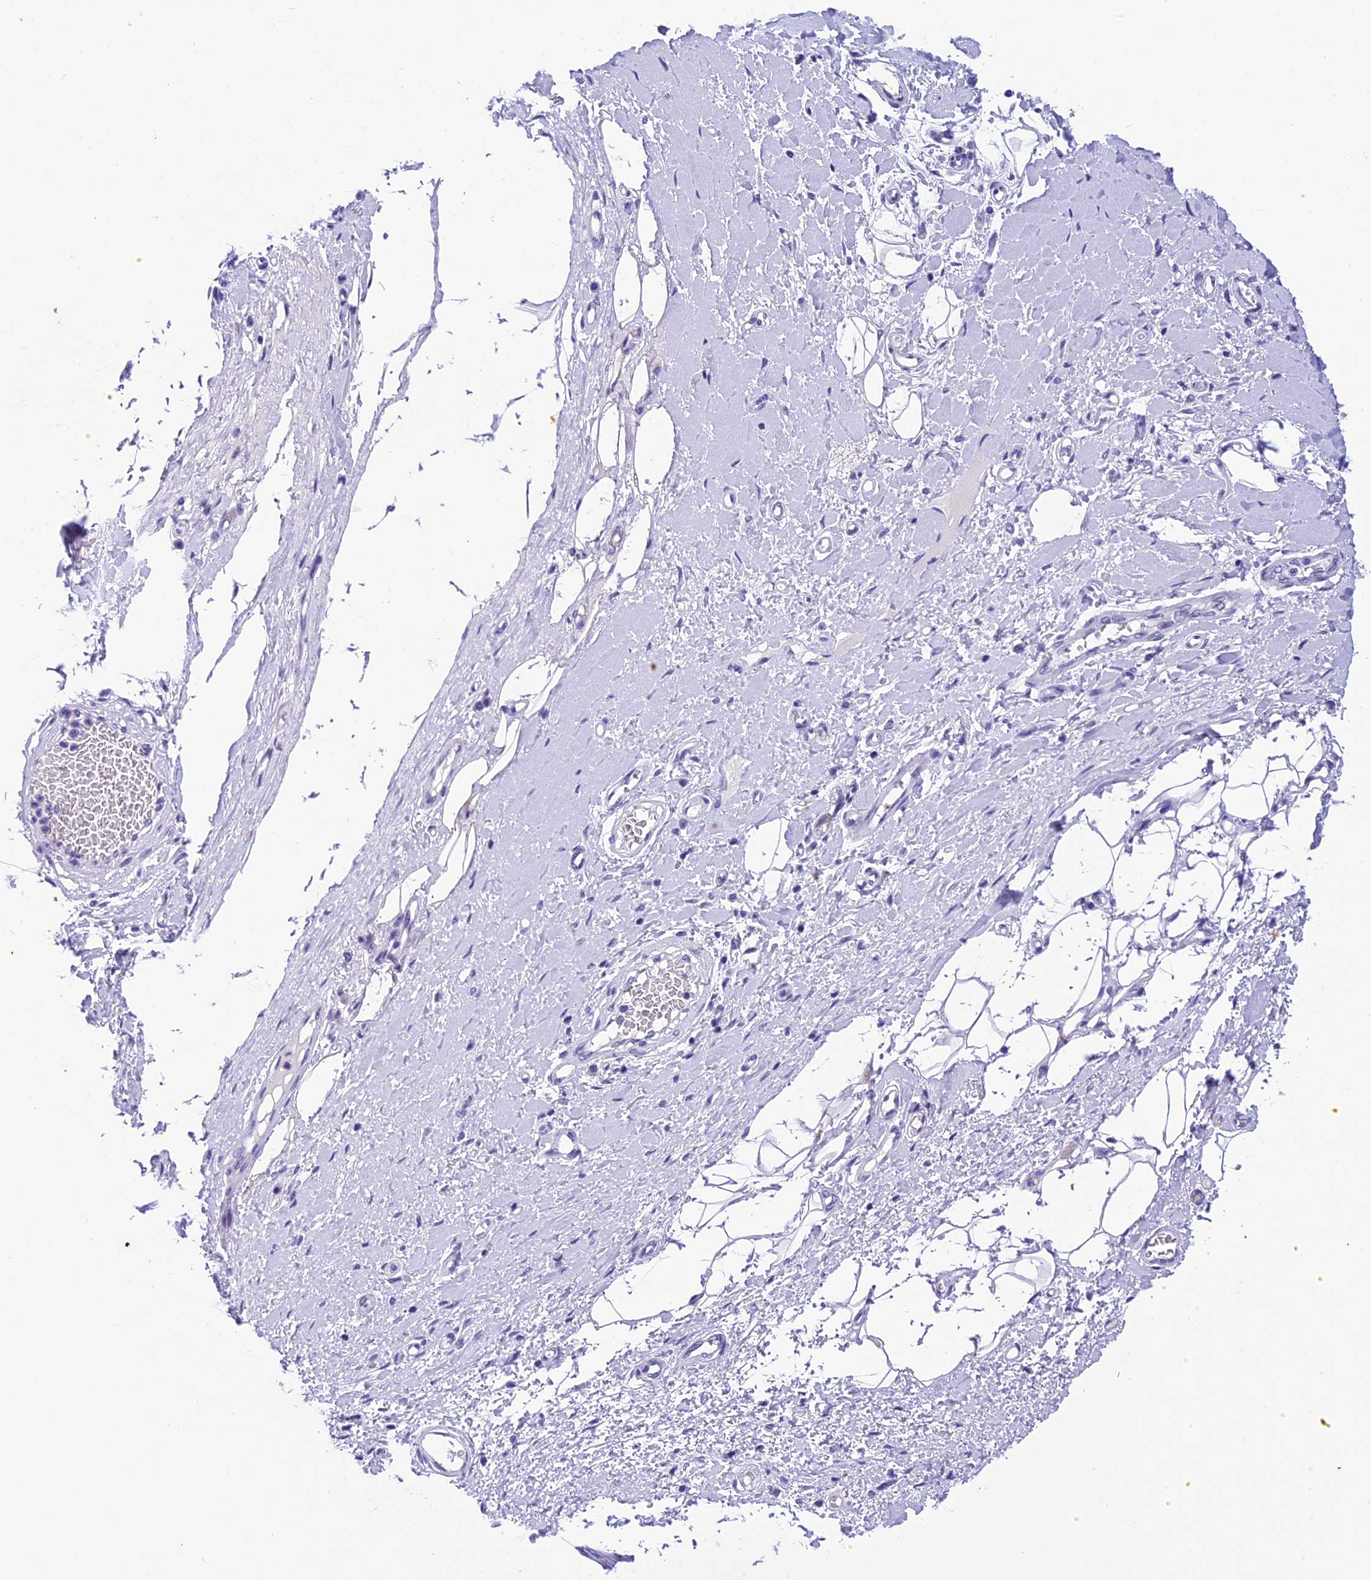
{"staining": {"intensity": "negative", "quantity": "none", "location": "none"}, "tissue": "adipose tissue", "cell_type": "Adipocytes", "image_type": "normal", "snomed": [{"axis": "morphology", "description": "Normal tissue, NOS"}, {"axis": "morphology", "description": "Adenocarcinoma, NOS"}, {"axis": "topography", "description": "Esophagus"}, {"axis": "topography", "description": "Stomach, upper"}, {"axis": "topography", "description": "Peripheral nerve tissue"}], "caption": "Adipose tissue stained for a protein using immunohistochemistry exhibits no staining adipocytes.", "gene": "METTL25", "patient": {"sex": "male", "age": 62}}